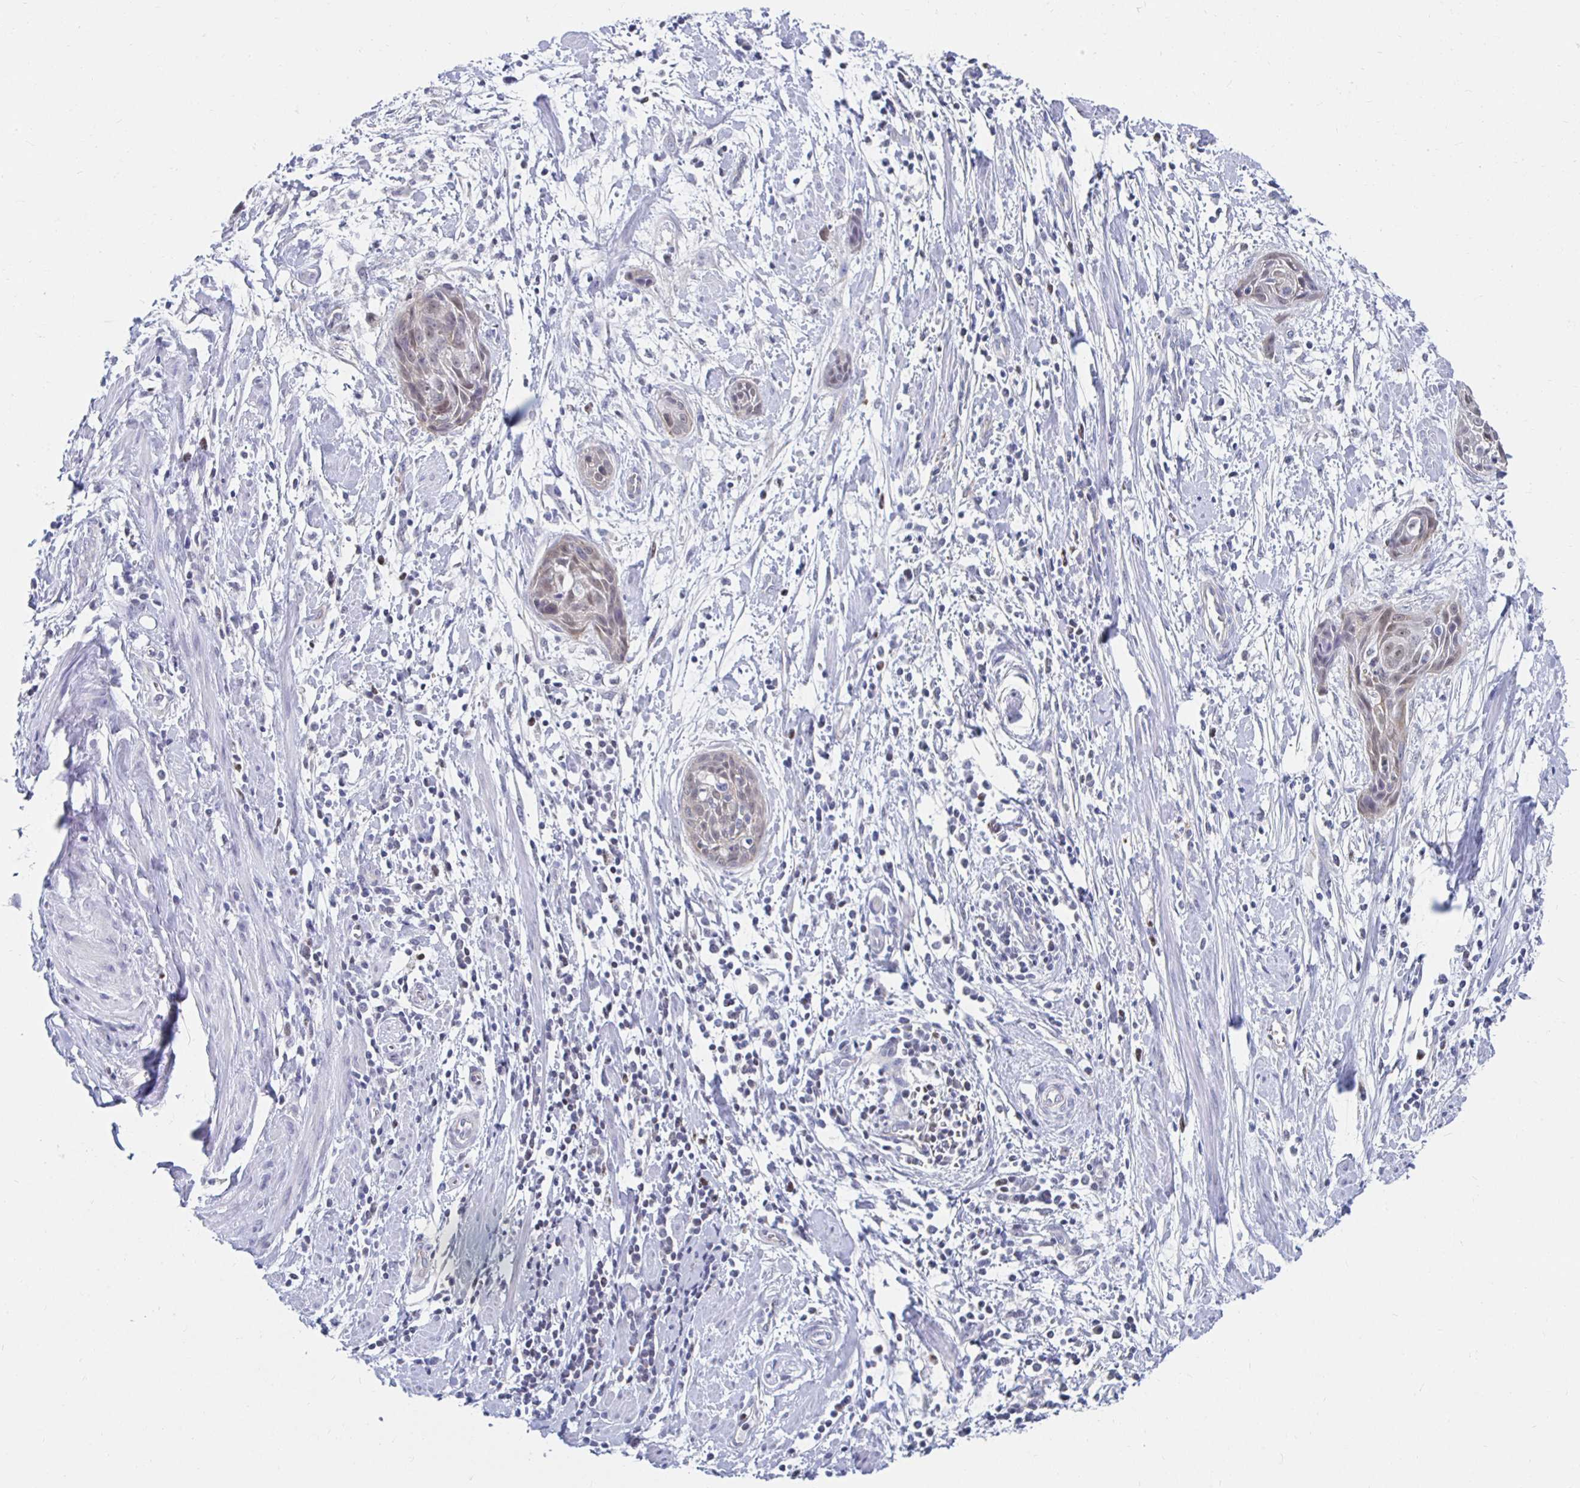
{"staining": {"intensity": "weak", "quantity": "<25%", "location": "nuclear"}, "tissue": "cervical cancer", "cell_type": "Tumor cells", "image_type": "cancer", "snomed": [{"axis": "morphology", "description": "Squamous cell carcinoma, NOS"}, {"axis": "topography", "description": "Cervix"}], "caption": "The histopathology image shows no significant expression in tumor cells of cervical squamous cell carcinoma.", "gene": "NOCT", "patient": {"sex": "female", "age": 55}}